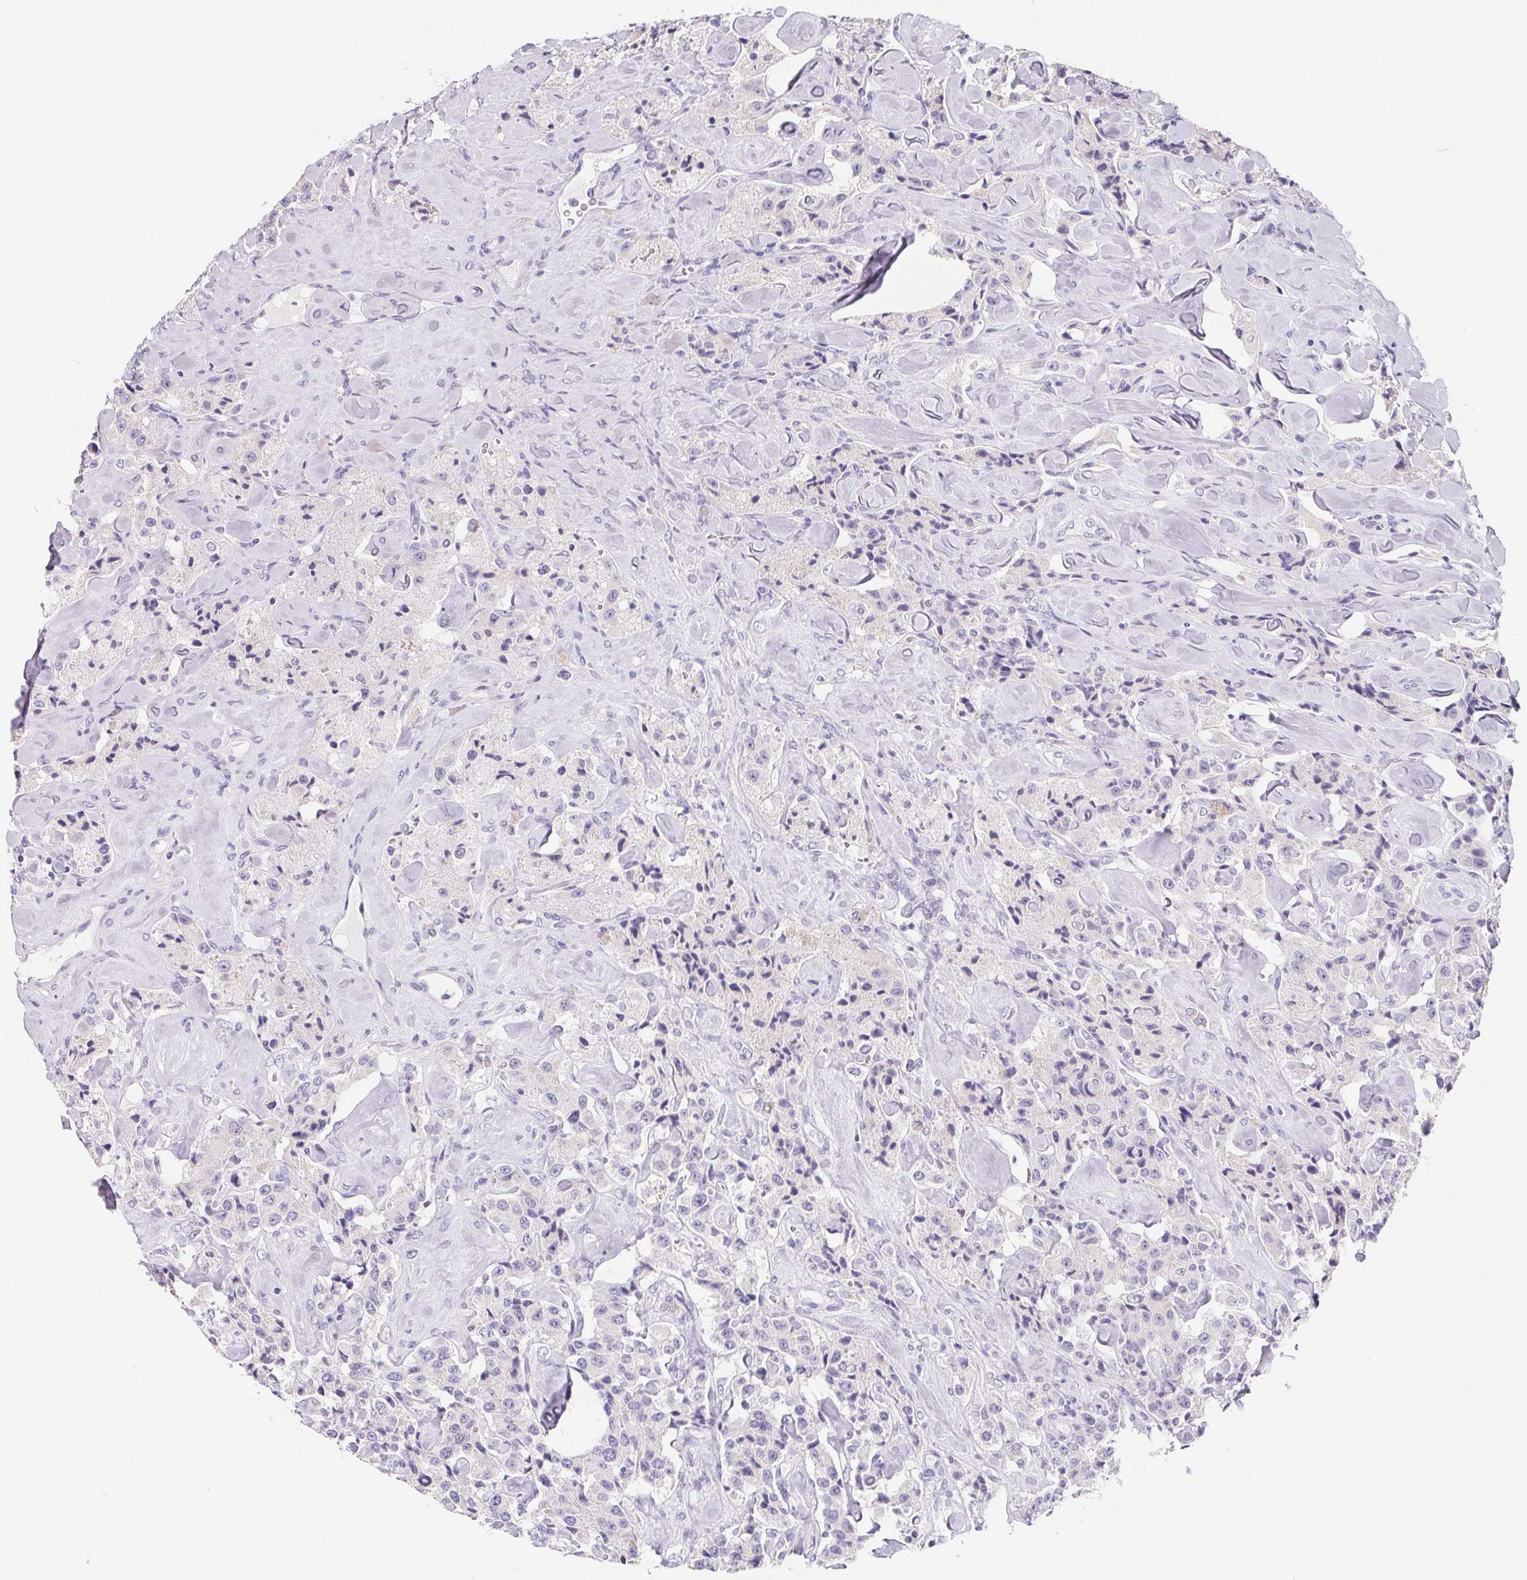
{"staining": {"intensity": "negative", "quantity": "none", "location": "none"}, "tissue": "carcinoid", "cell_type": "Tumor cells", "image_type": "cancer", "snomed": [{"axis": "morphology", "description": "Carcinoid, malignant, NOS"}, {"axis": "topography", "description": "Pancreas"}], "caption": "This is a micrograph of immunohistochemistry staining of carcinoid (malignant), which shows no staining in tumor cells.", "gene": "FDX1", "patient": {"sex": "male", "age": 41}}